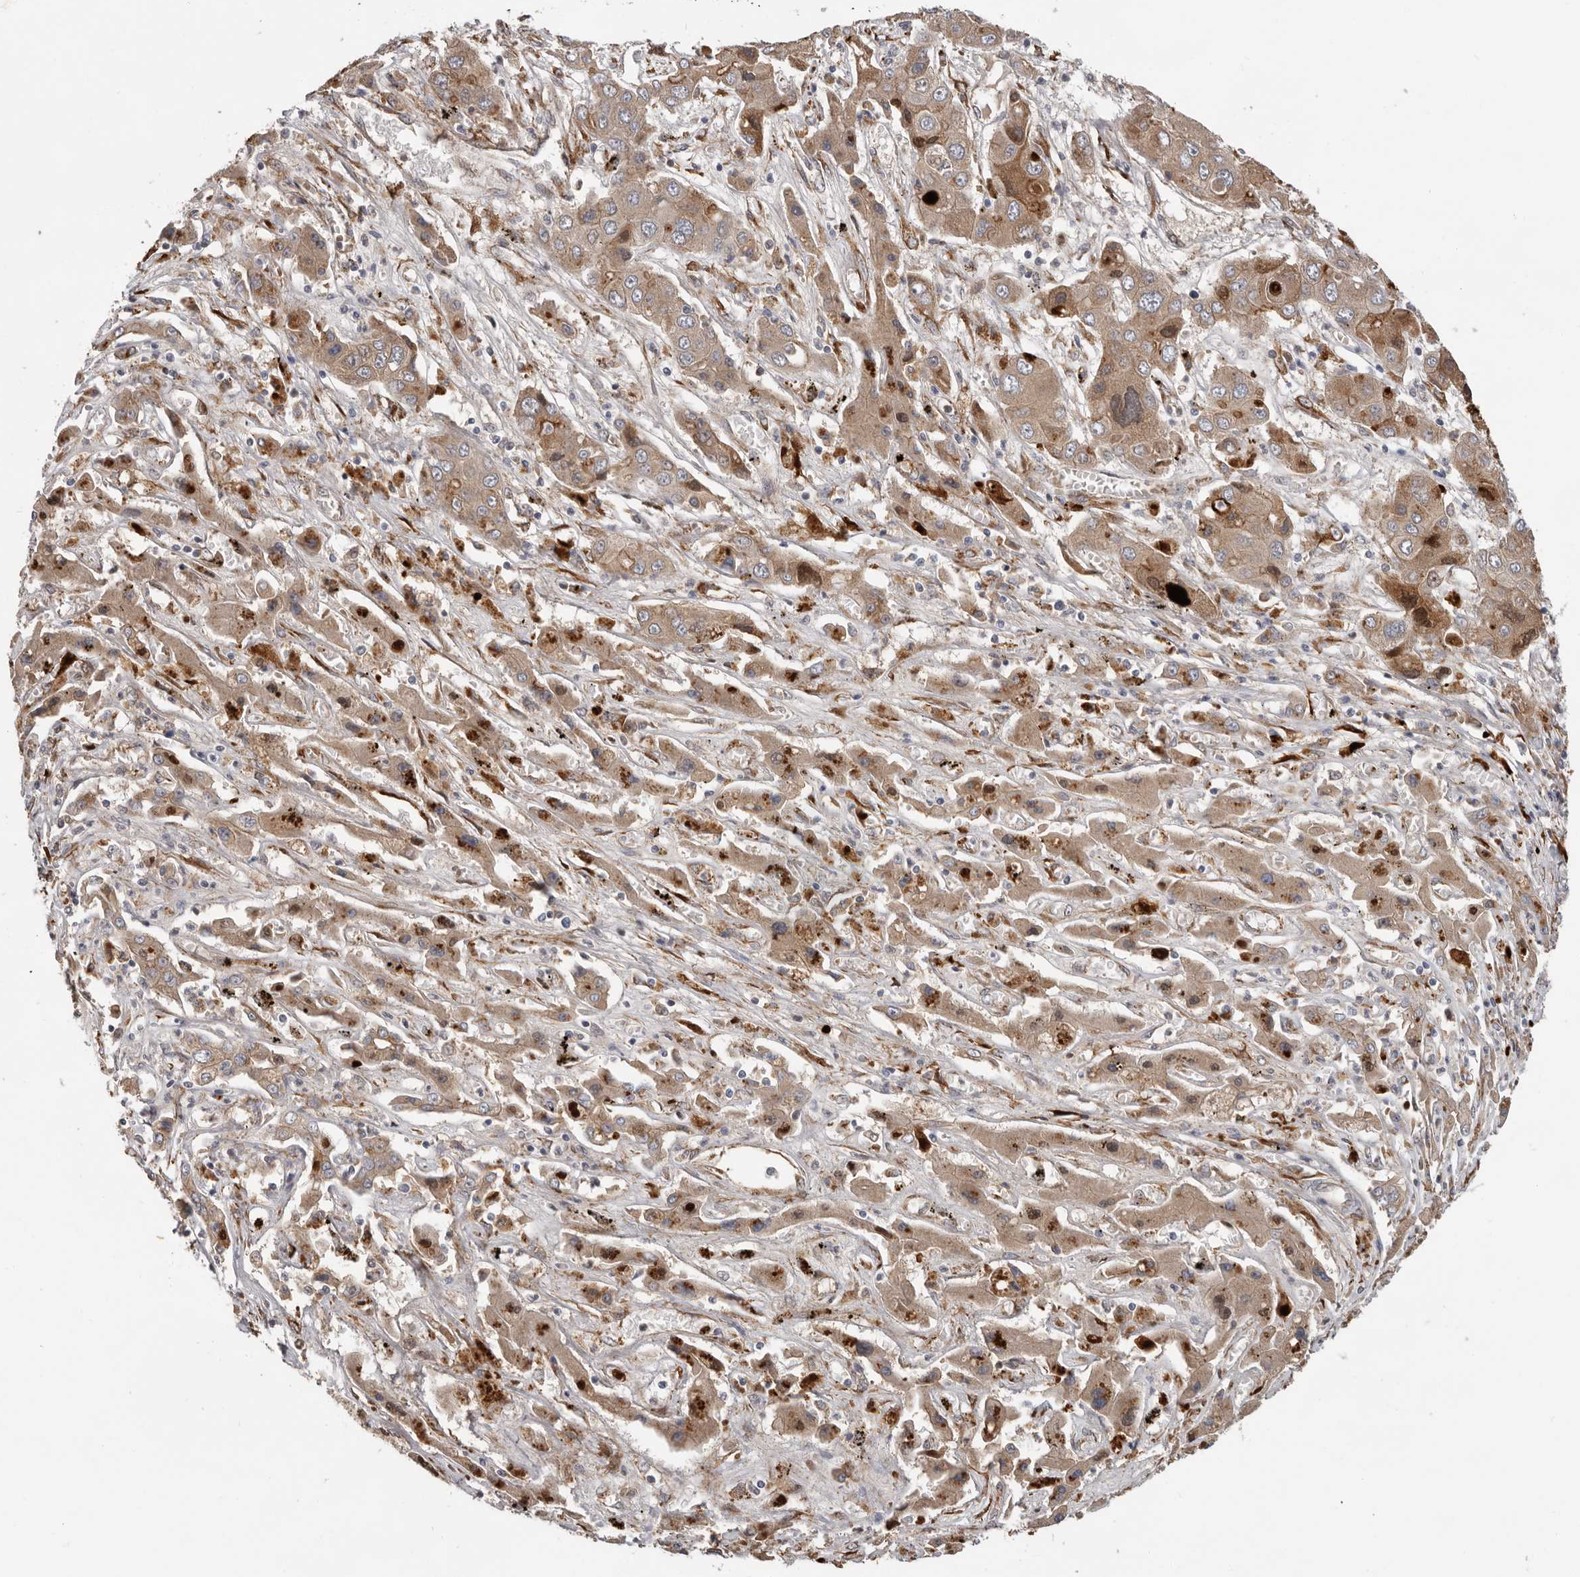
{"staining": {"intensity": "moderate", "quantity": ">75%", "location": "cytoplasmic/membranous"}, "tissue": "liver cancer", "cell_type": "Tumor cells", "image_type": "cancer", "snomed": [{"axis": "morphology", "description": "Cholangiocarcinoma"}, {"axis": "topography", "description": "Liver"}], "caption": "Protein analysis of cholangiocarcinoma (liver) tissue shows moderate cytoplasmic/membranous staining in about >75% of tumor cells.", "gene": "MTF1", "patient": {"sex": "male", "age": 67}}